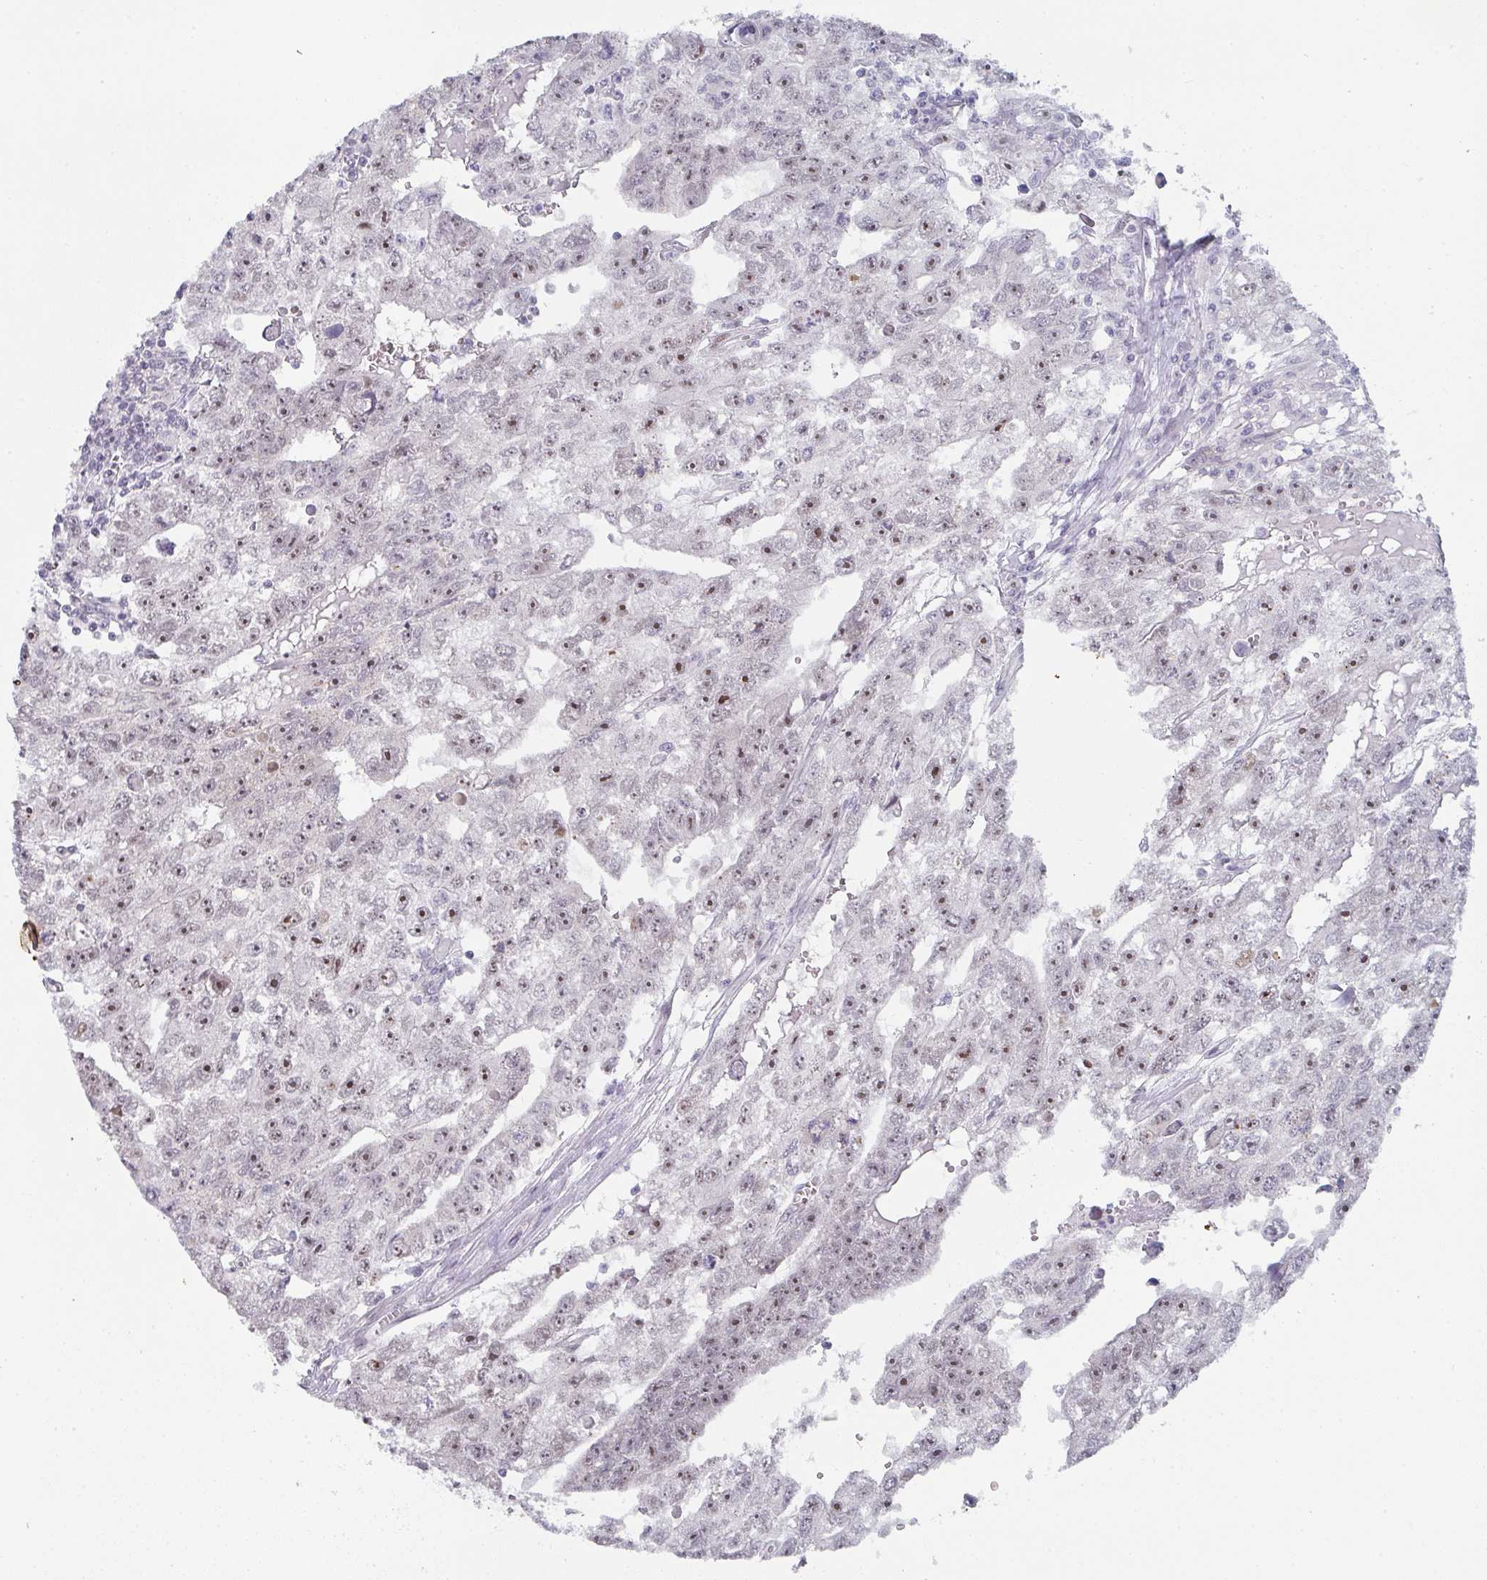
{"staining": {"intensity": "moderate", "quantity": "25%-75%", "location": "nuclear"}, "tissue": "testis cancer", "cell_type": "Tumor cells", "image_type": "cancer", "snomed": [{"axis": "morphology", "description": "Carcinoma, Embryonal, NOS"}, {"axis": "topography", "description": "Testis"}], "caption": "An immunohistochemistry histopathology image of tumor tissue is shown. Protein staining in brown shows moderate nuclear positivity in testis cancer within tumor cells.", "gene": "POU2AF2", "patient": {"sex": "male", "age": 20}}